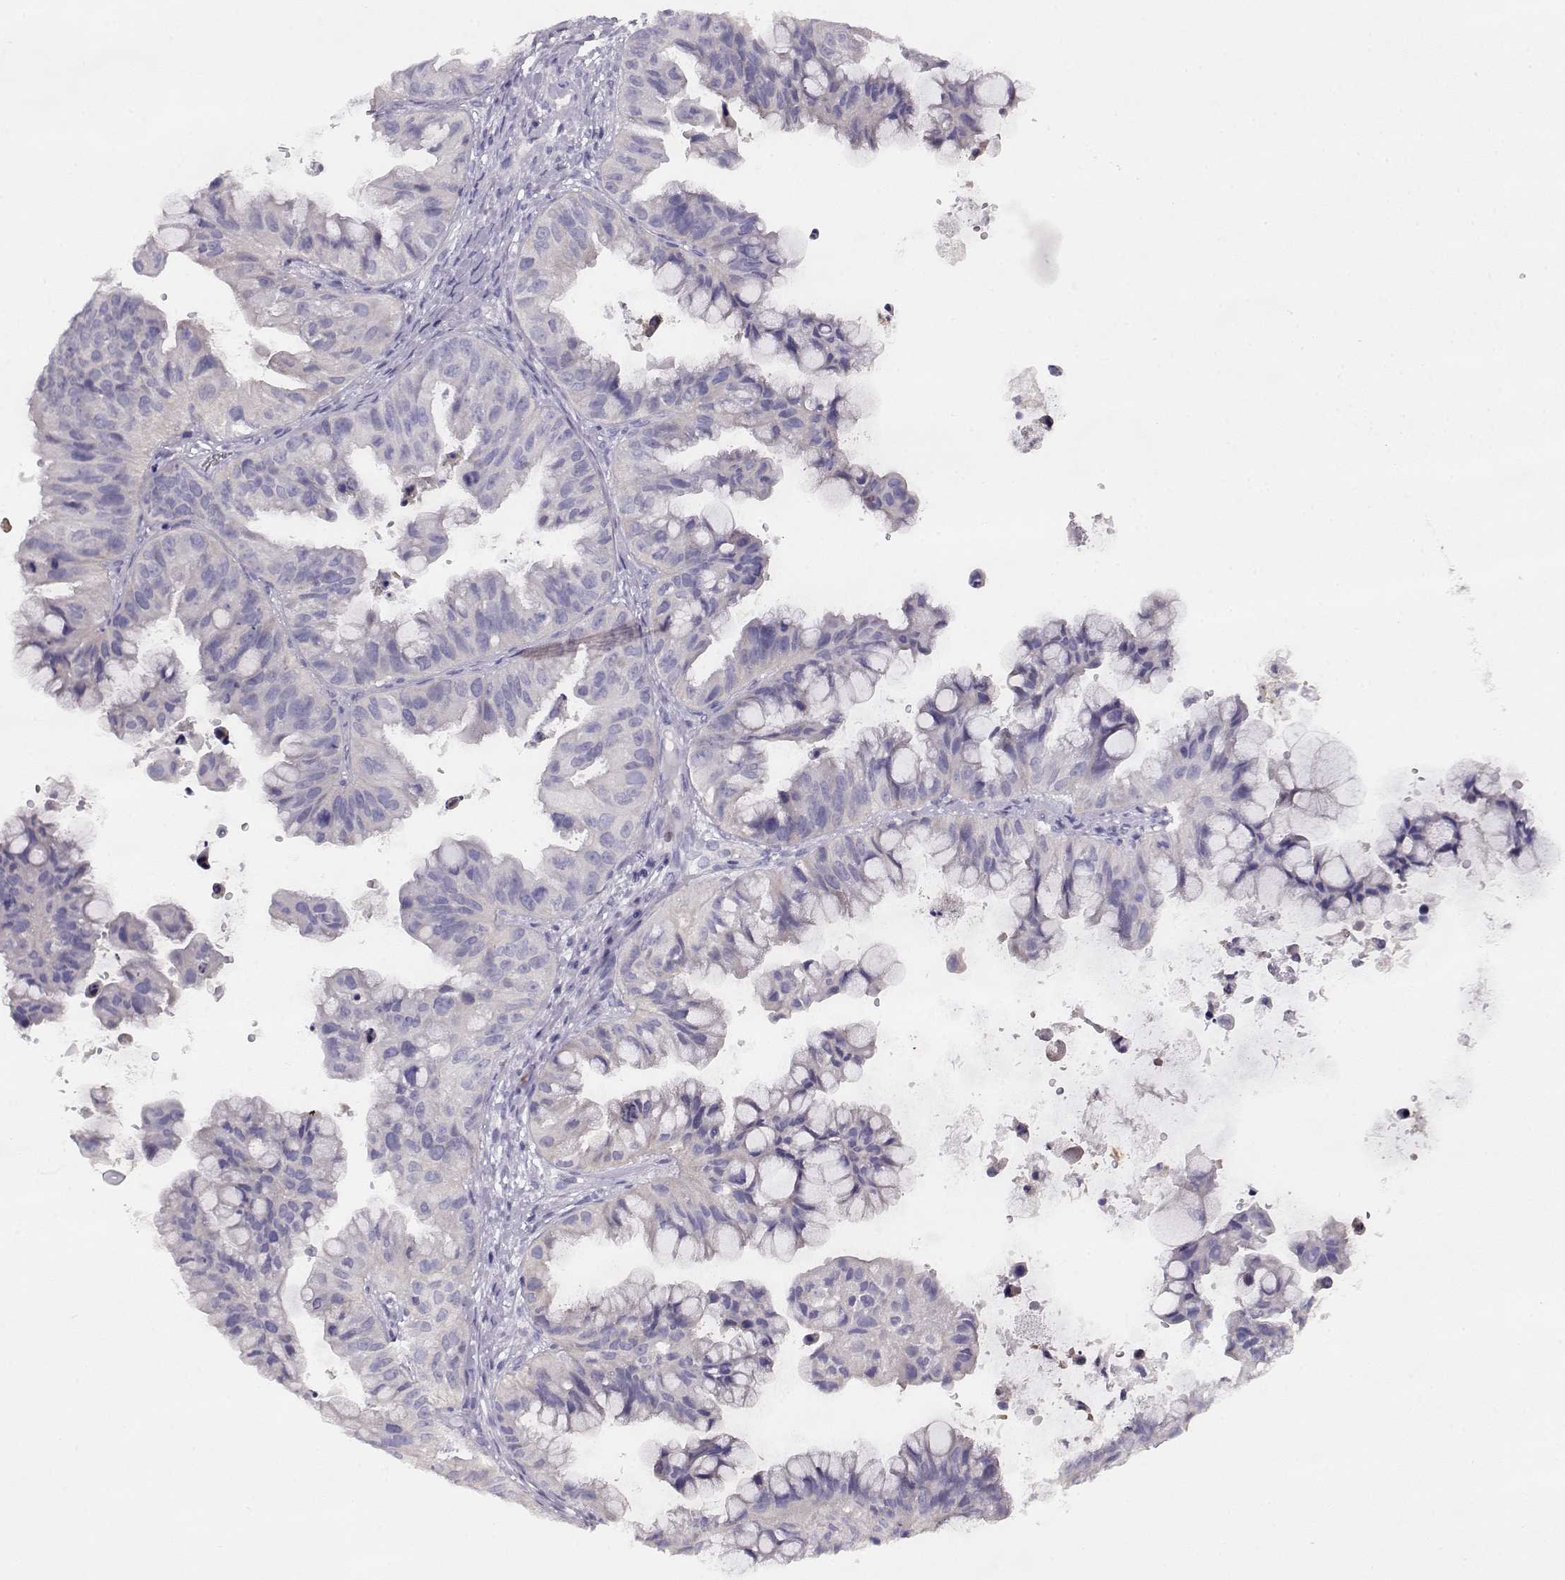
{"staining": {"intensity": "negative", "quantity": "none", "location": "none"}, "tissue": "ovarian cancer", "cell_type": "Tumor cells", "image_type": "cancer", "snomed": [{"axis": "morphology", "description": "Cystadenocarcinoma, mucinous, NOS"}, {"axis": "topography", "description": "Ovary"}], "caption": "High power microscopy image of an immunohistochemistry photomicrograph of ovarian mucinous cystadenocarcinoma, revealing no significant positivity in tumor cells.", "gene": "NDRG4", "patient": {"sex": "female", "age": 76}}